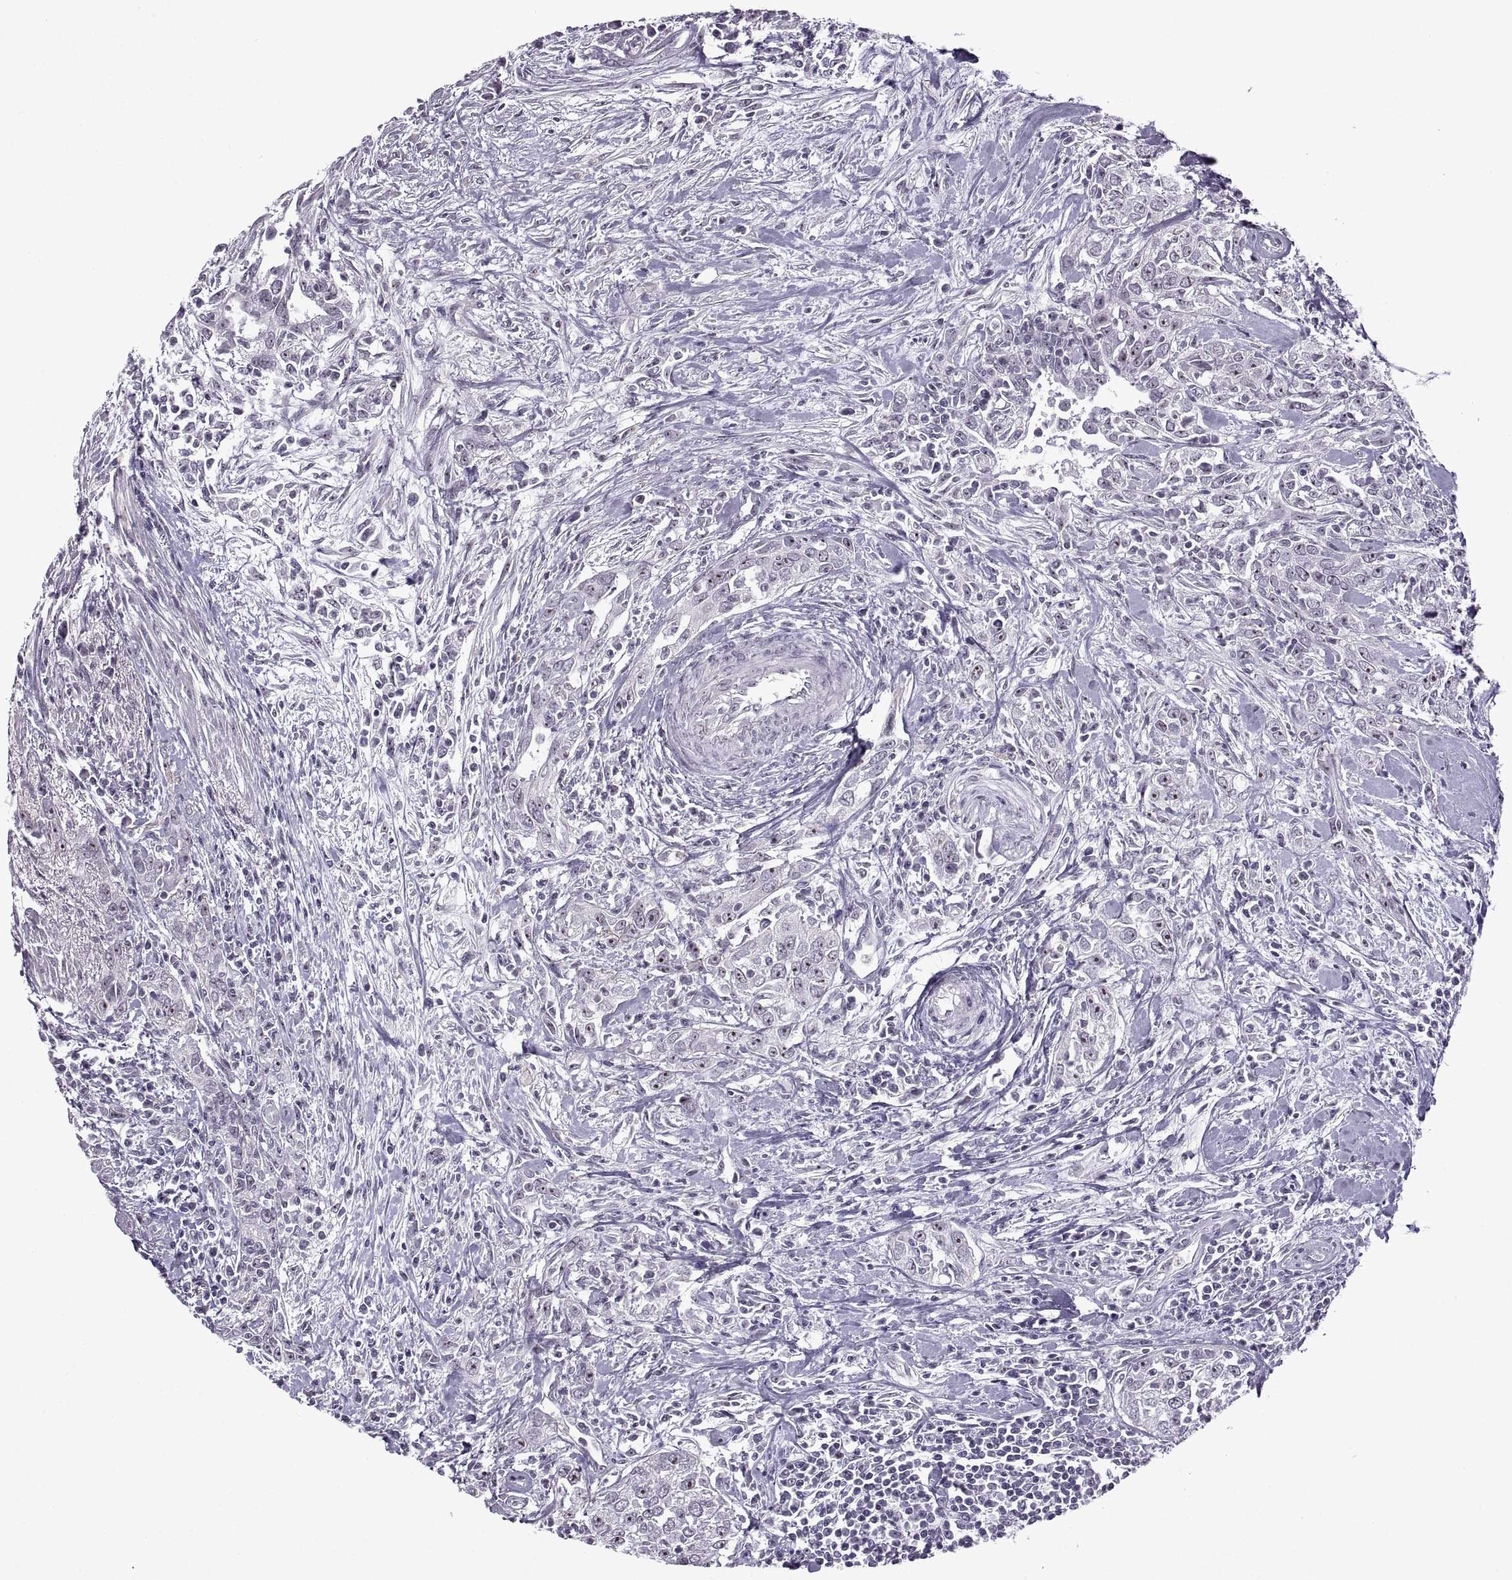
{"staining": {"intensity": "moderate", "quantity": ">75%", "location": "nuclear"}, "tissue": "urothelial cancer", "cell_type": "Tumor cells", "image_type": "cancer", "snomed": [{"axis": "morphology", "description": "Urothelial carcinoma, High grade"}, {"axis": "topography", "description": "Urinary bladder"}], "caption": "Immunohistochemical staining of human urothelial cancer shows moderate nuclear protein positivity in about >75% of tumor cells.", "gene": "SINHCAF", "patient": {"sex": "male", "age": 83}}